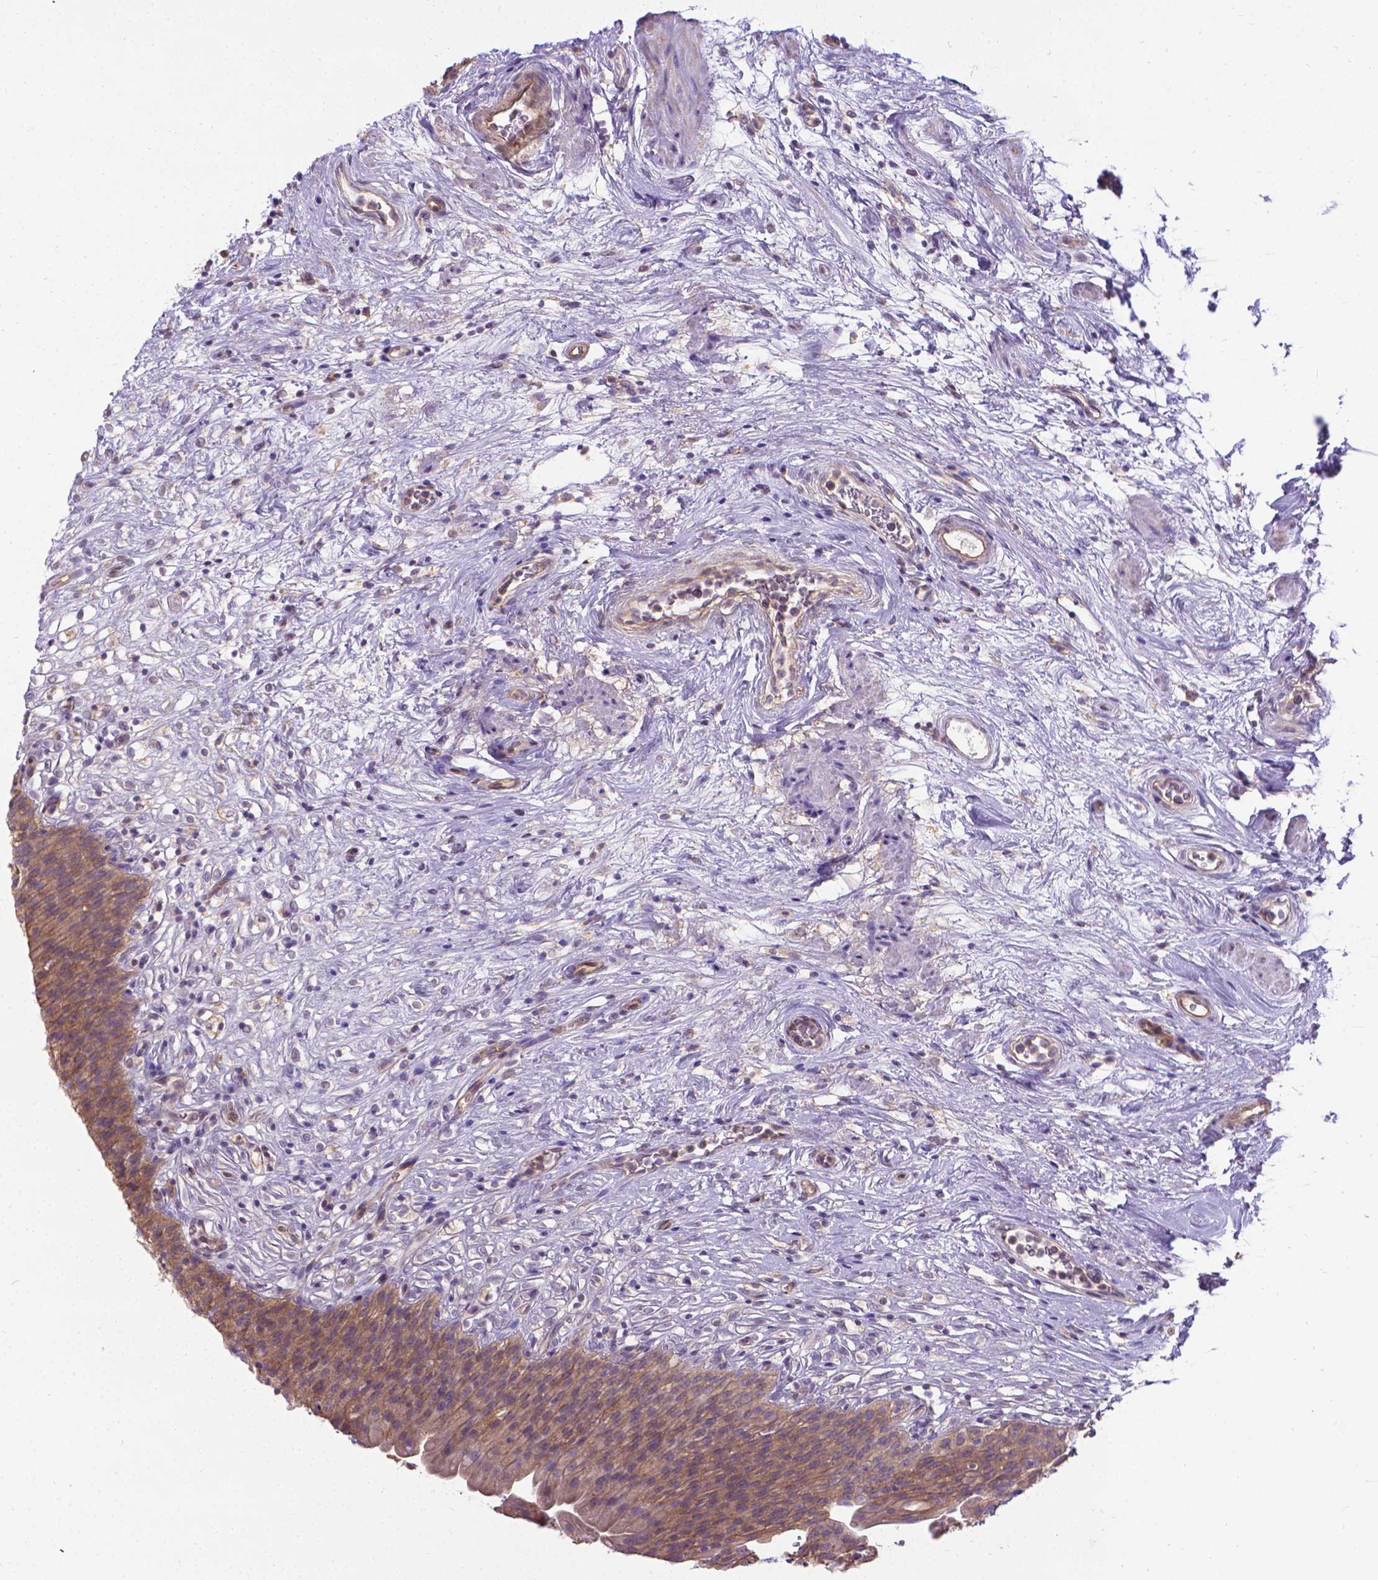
{"staining": {"intensity": "moderate", "quantity": ">75%", "location": "cytoplasmic/membranous"}, "tissue": "urinary bladder", "cell_type": "Urothelial cells", "image_type": "normal", "snomed": [{"axis": "morphology", "description": "Normal tissue, NOS"}, {"axis": "topography", "description": "Urinary bladder"}], "caption": "DAB immunohistochemical staining of benign human urinary bladder demonstrates moderate cytoplasmic/membranous protein positivity in approximately >75% of urothelial cells. (DAB (3,3'-diaminobenzidine) = brown stain, brightfield microscopy at high magnification).", "gene": "CFAP299", "patient": {"sex": "male", "age": 76}}